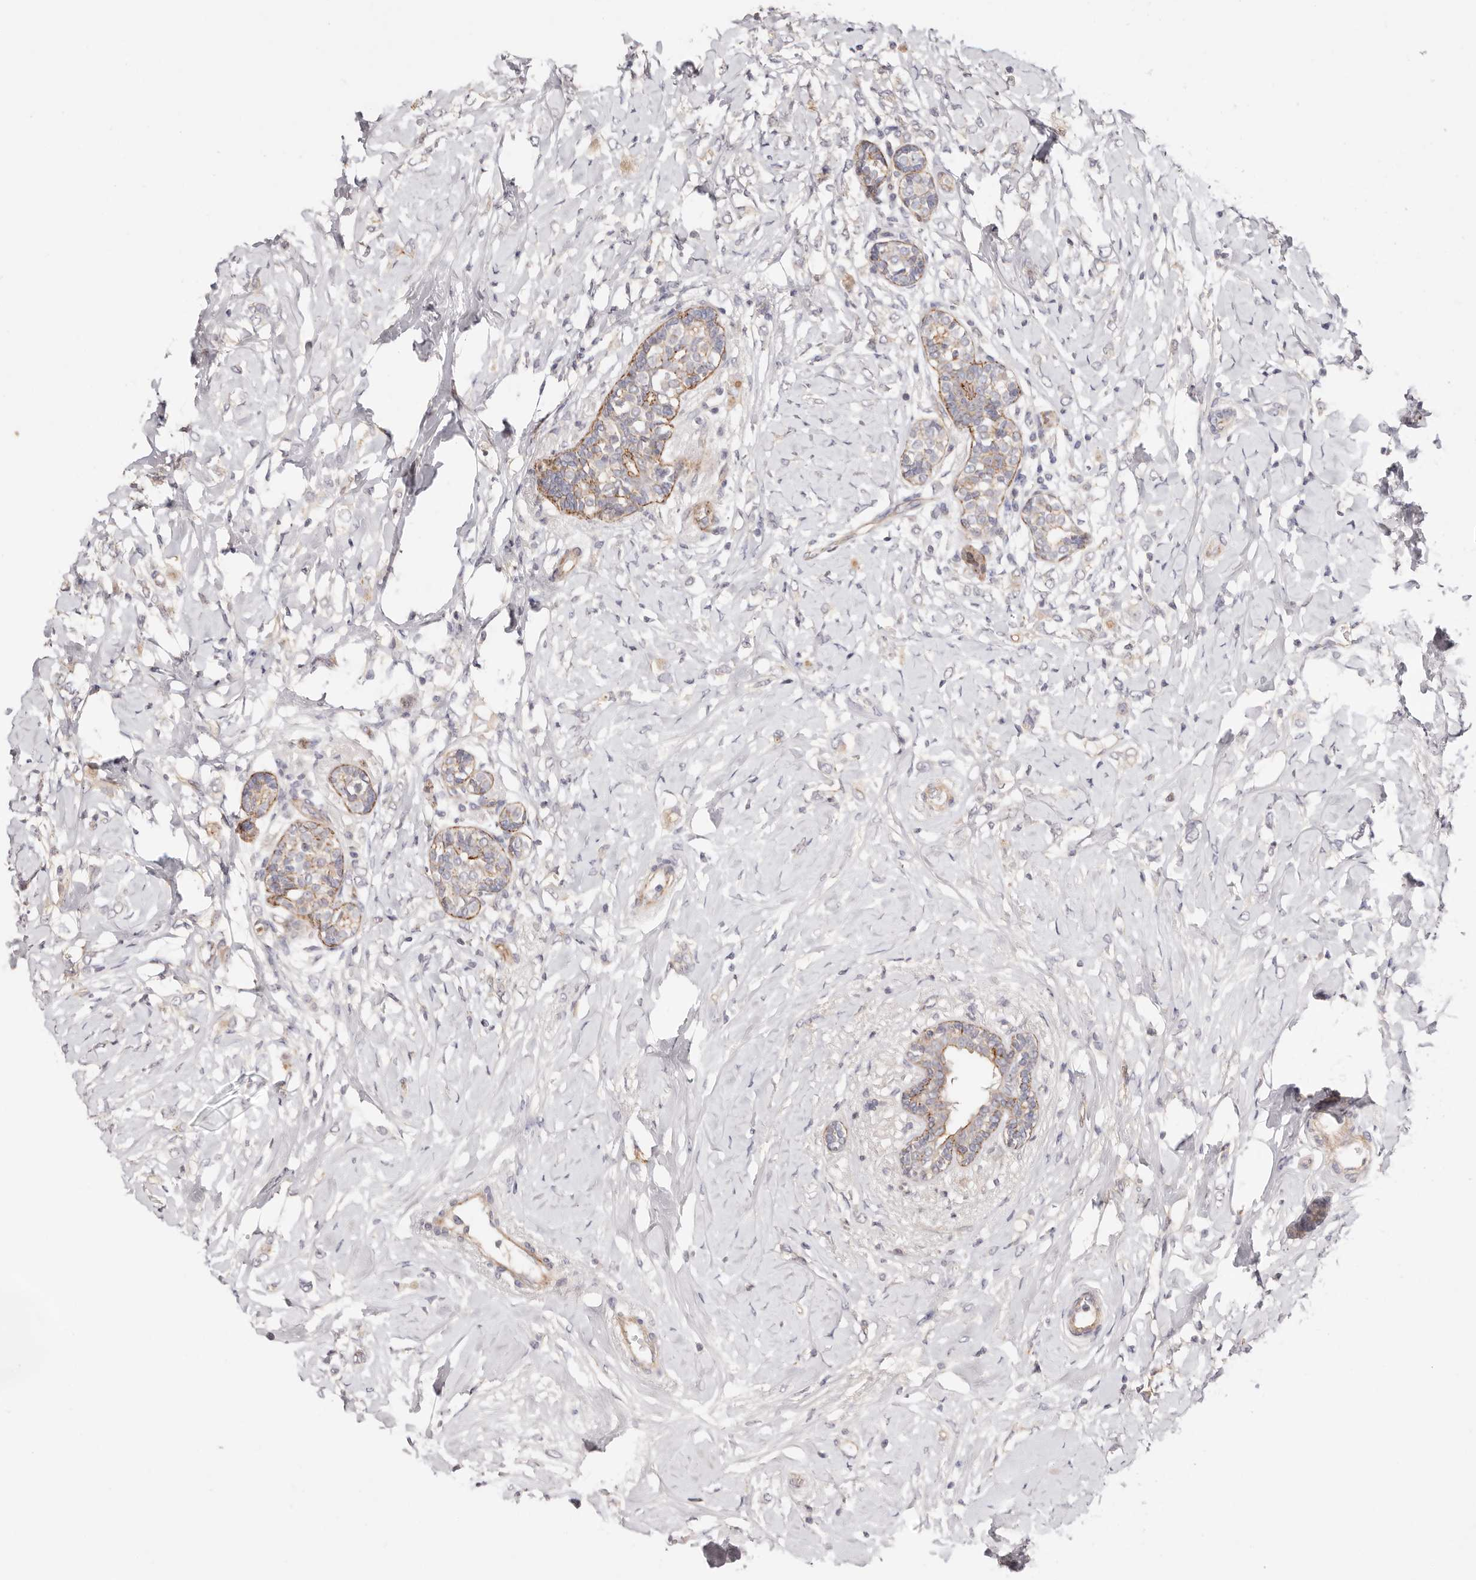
{"staining": {"intensity": "negative", "quantity": "none", "location": "none"}, "tissue": "breast cancer", "cell_type": "Tumor cells", "image_type": "cancer", "snomed": [{"axis": "morphology", "description": "Normal tissue, NOS"}, {"axis": "morphology", "description": "Lobular carcinoma"}, {"axis": "topography", "description": "Breast"}], "caption": "IHC image of human breast cancer stained for a protein (brown), which reveals no staining in tumor cells.", "gene": "SLC35B2", "patient": {"sex": "female", "age": 47}}